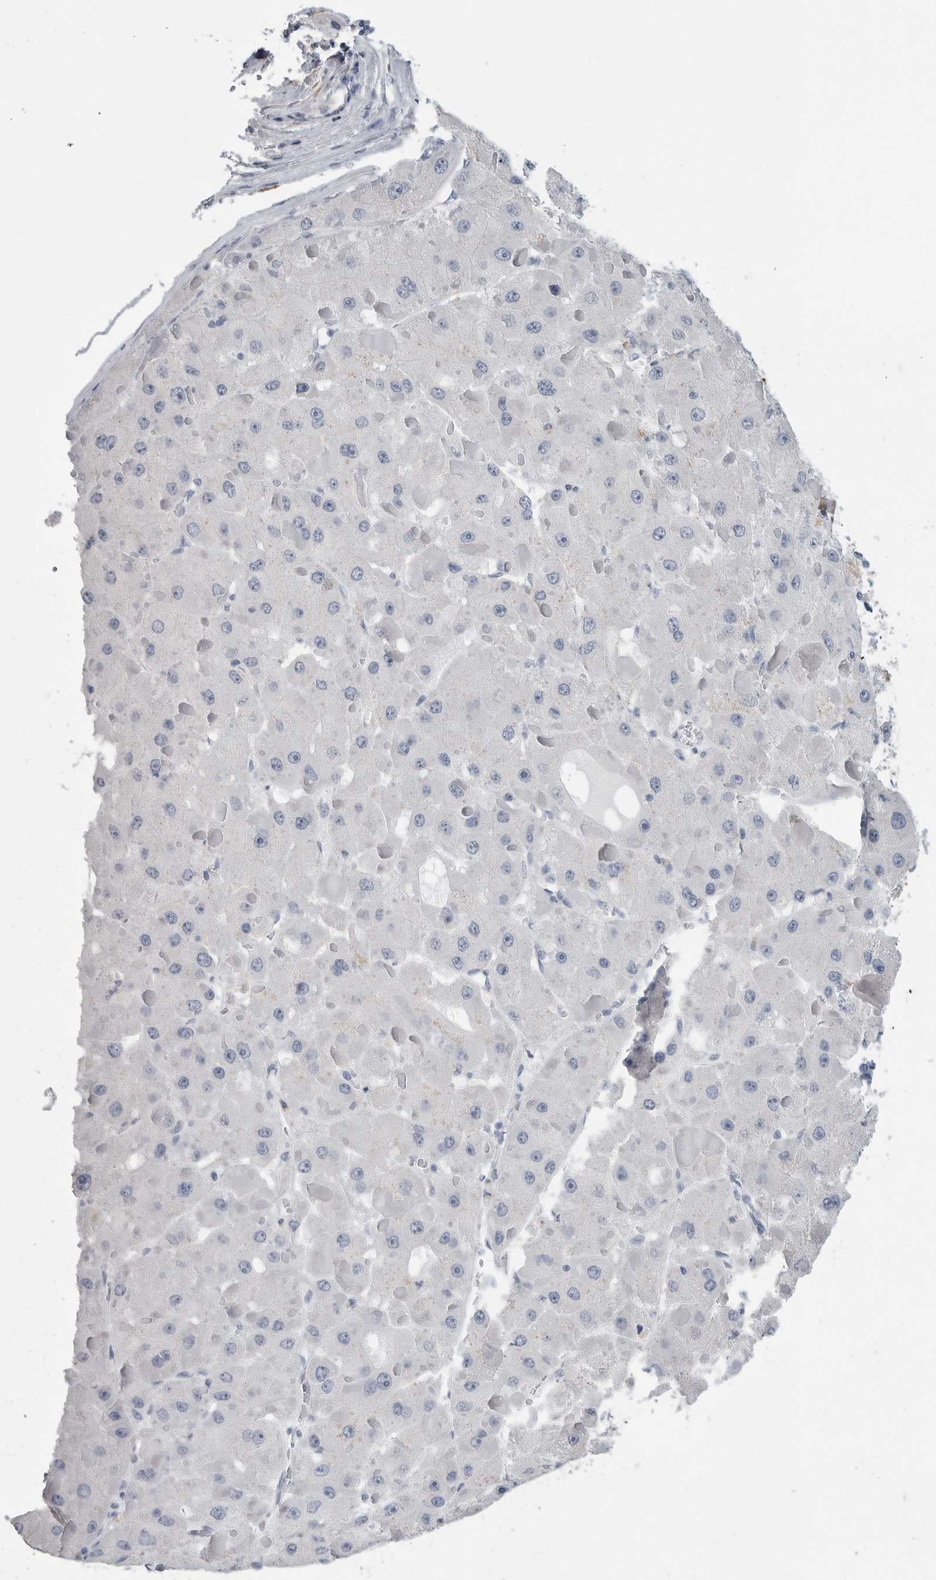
{"staining": {"intensity": "negative", "quantity": "none", "location": "none"}, "tissue": "liver cancer", "cell_type": "Tumor cells", "image_type": "cancer", "snomed": [{"axis": "morphology", "description": "Carcinoma, Hepatocellular, NOS"}, {"axis": "topography", "description": "Liver"}], "caption": "The histopathology image exhibits no staining of tumor cells in liver hepatocellular carcinoma.", "gene": "TIMP1", "patient": {"sex": "female", "age": 73}}